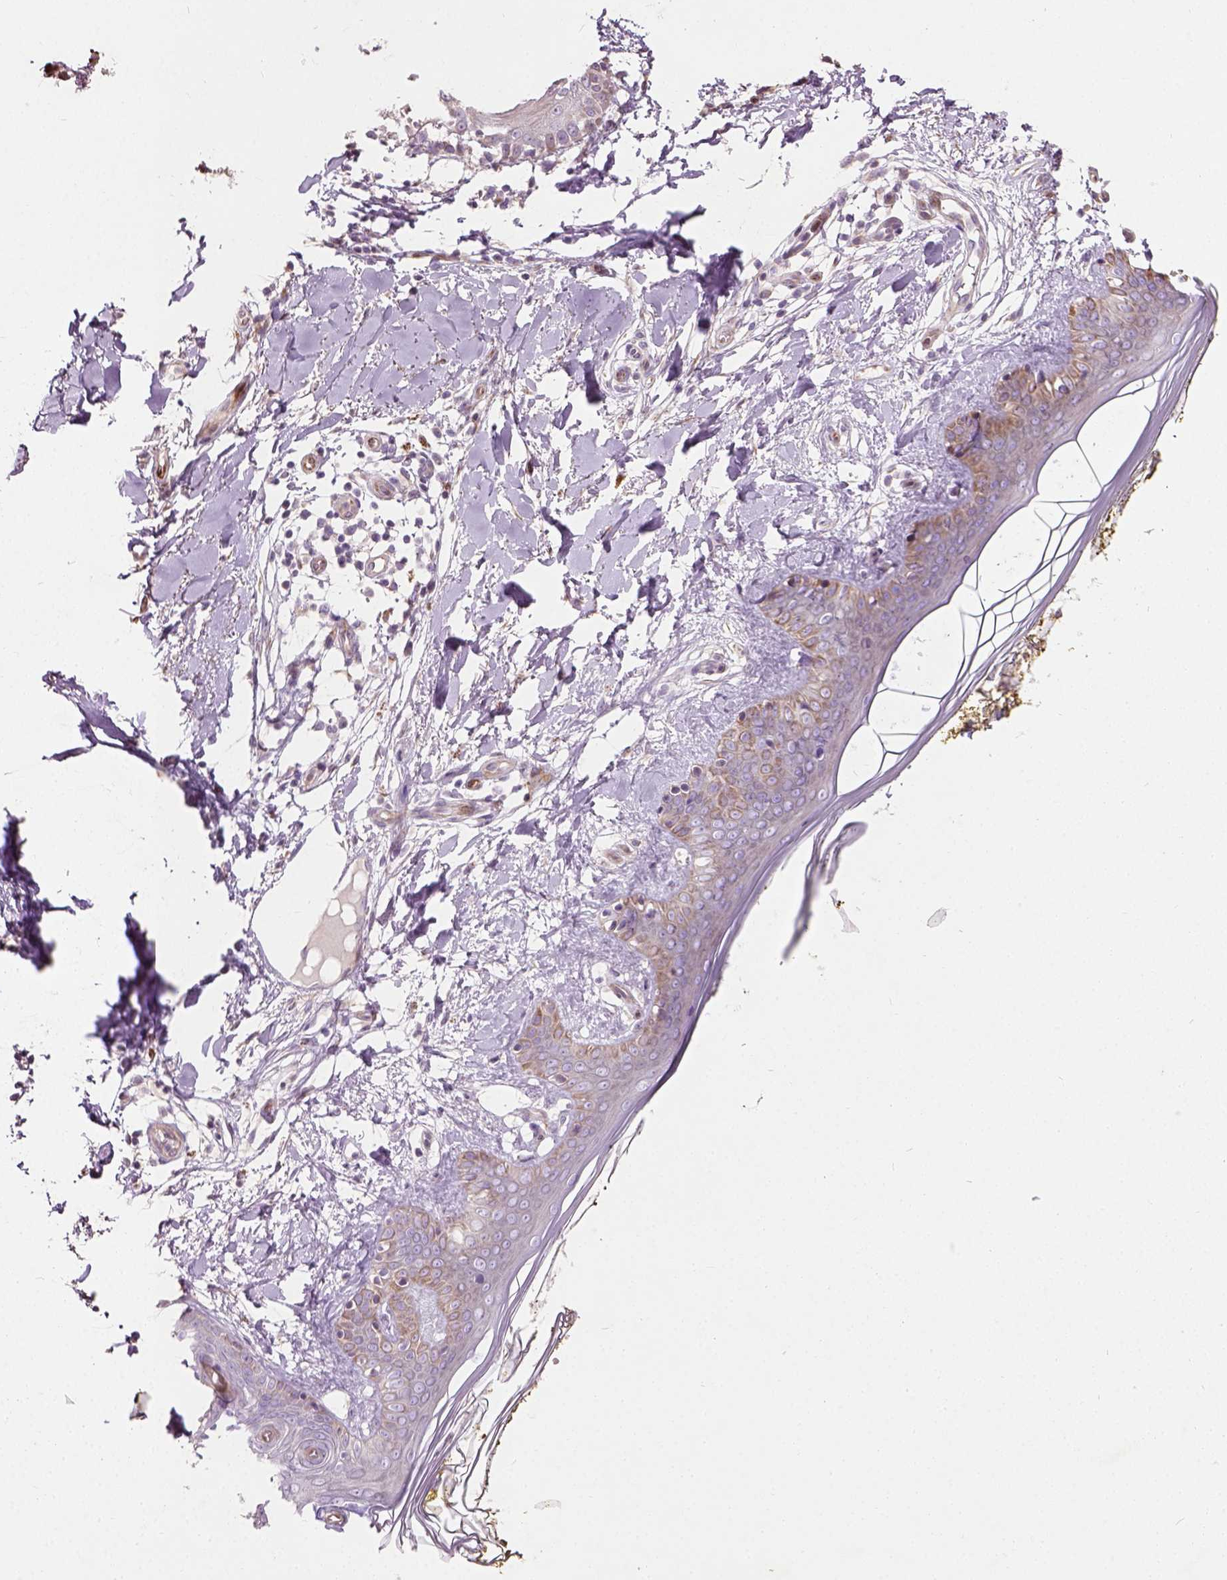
{"staining": {"intensity": "strong", "quantity": "25%-75%", "location": "cytoplasmic/membranous"}, "tissue": "skin", "cell_type": "Fibroblasts", "image_type": "normal", "snomed": [{"axis": "morphology", "description": "Normal tissue, NOS"}, {"axis": "topography", "description": "Skin"}], "caption": "This micrograph shows IHC staining of unremarkable human skin, with high strong cytoplasmic/membranous expression in about 25%-75% of fibroblasts.", "gene": "PKP3", "patient": {"sex": "female", "age": 34}}